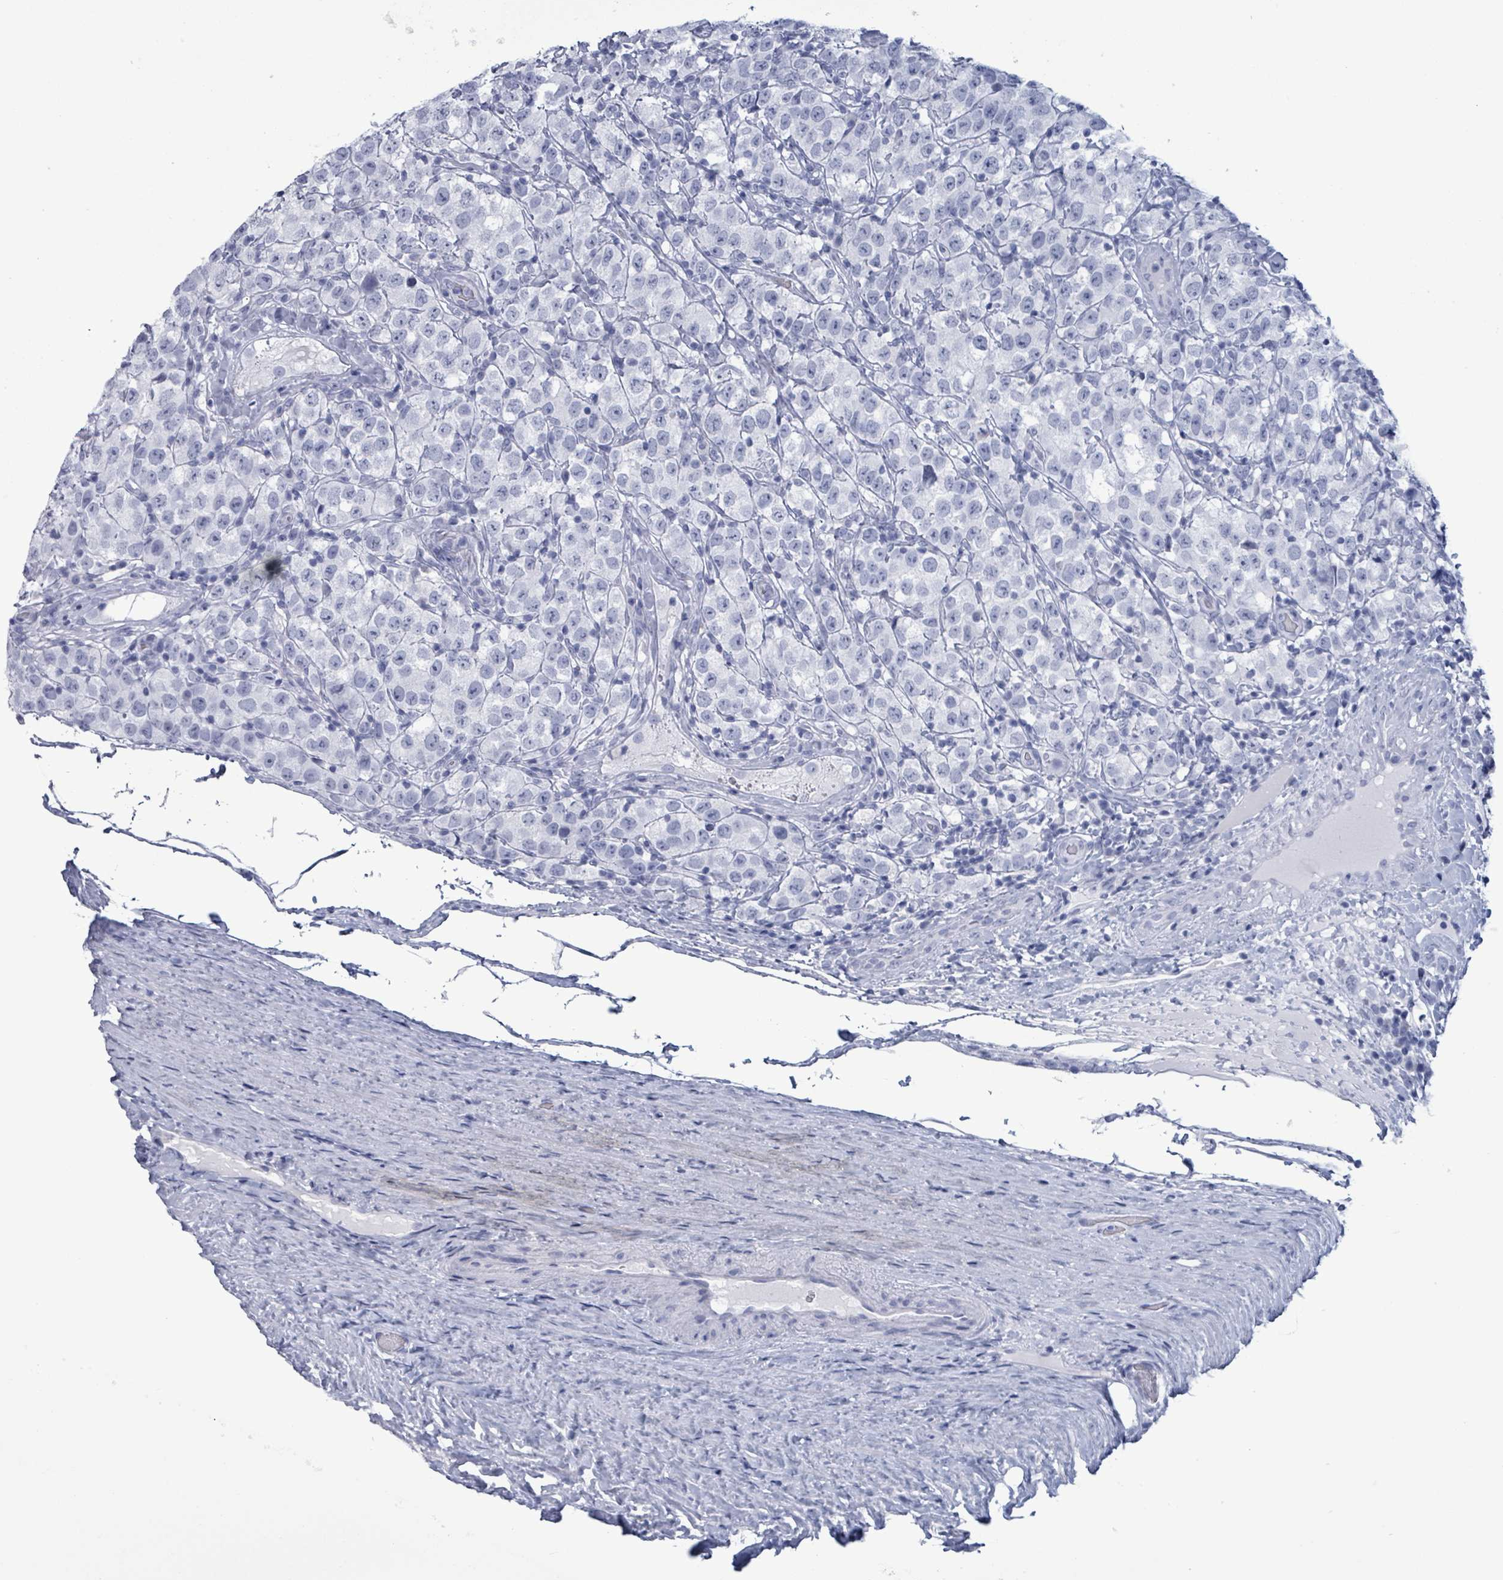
{"staining": {"intensity": "negative", "quantity": "none", "location": "none"}, "tissue": "testis cancer", "cell_type": "Tumor cells", "image_type": "cancer", "snomed": [{"axis": "morphology", "description": "Seminoma, NOS"}, {"axis": "morphology", "description": "Carcinoma, Embryonal, NOS"}, {"axis": "topography", "description": "Testis"}], "caption": "Tumor cells are negative for brown protein staining in testis seminoma.", "gene": "NKX2-1", "patient": {"sex": "male", "age": 41}}